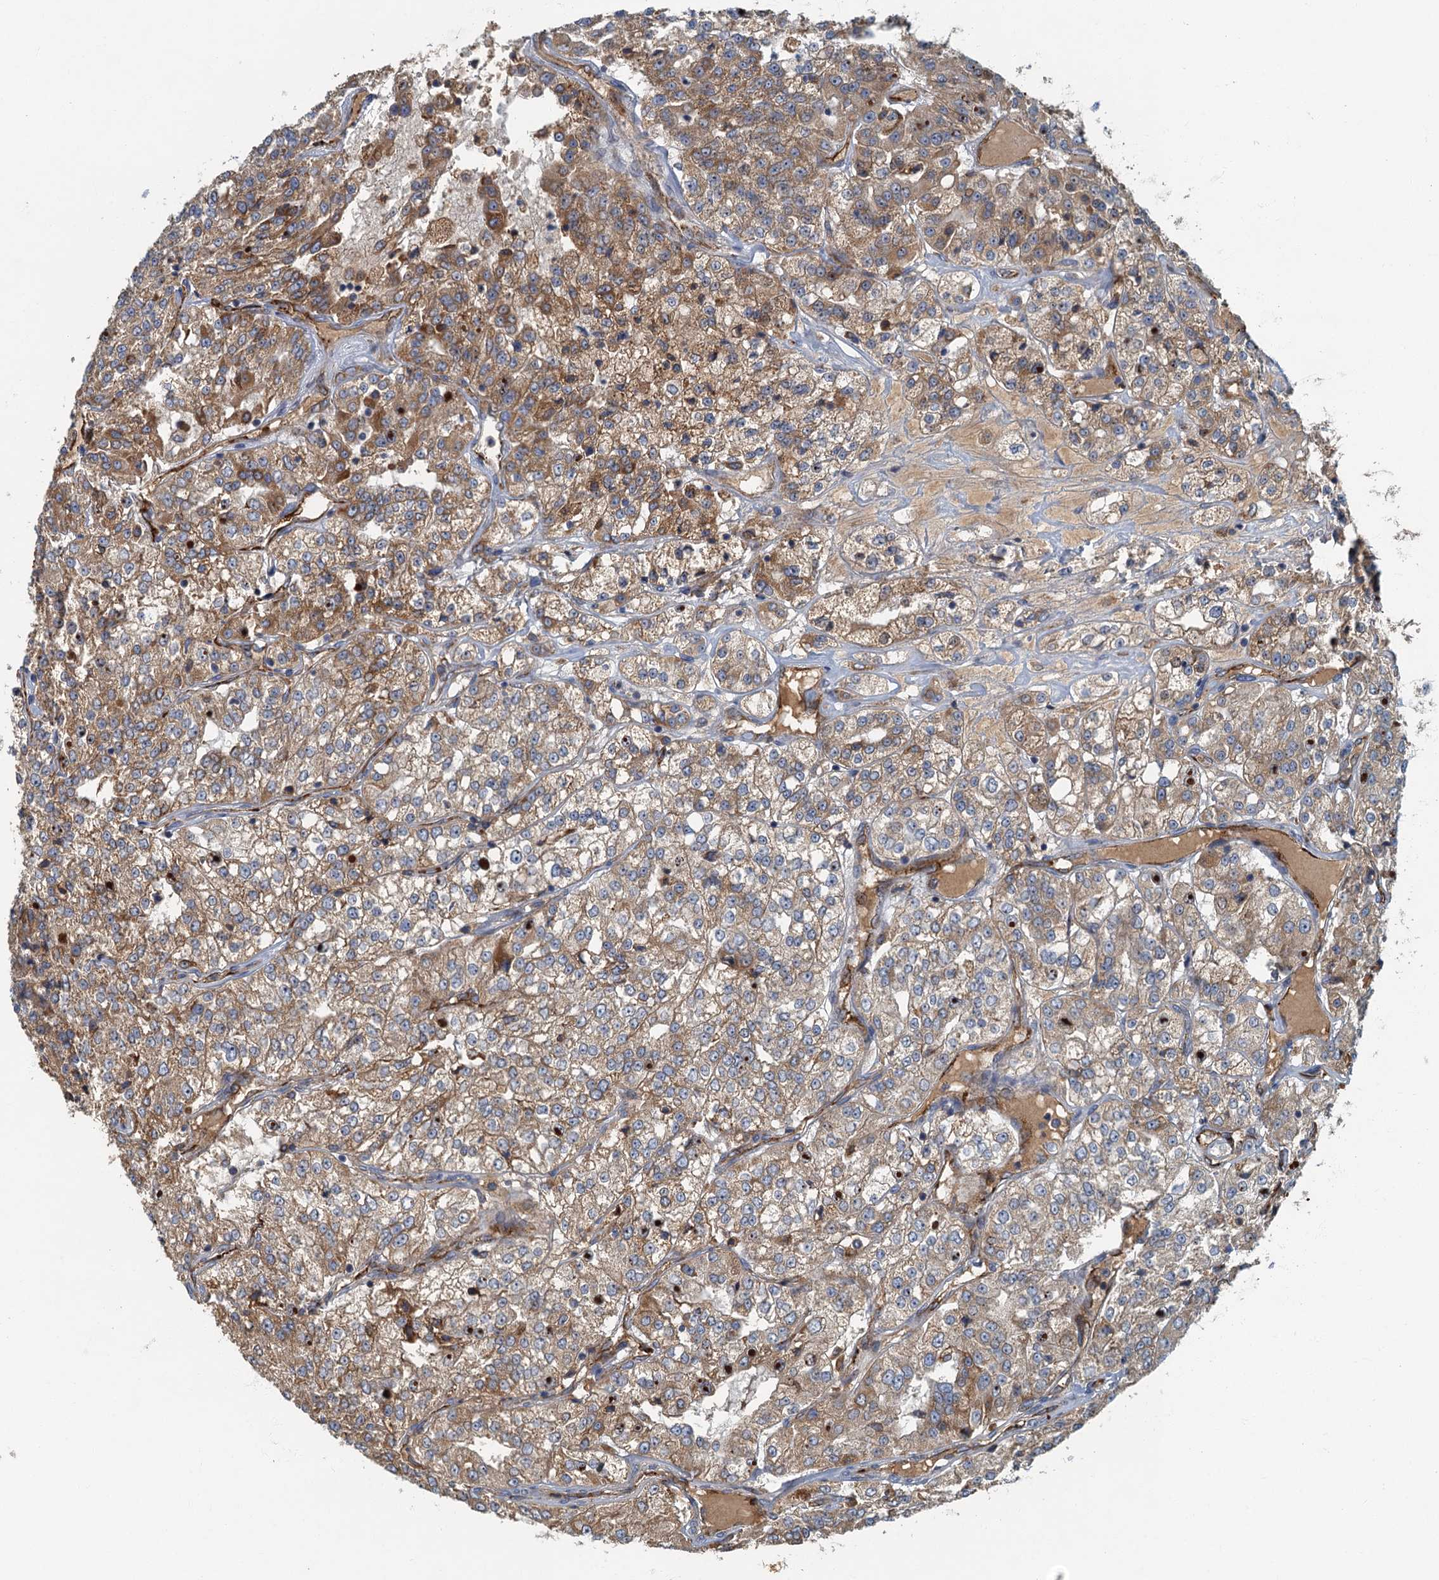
{"staining": {"intensity": "moderate", "quantity": ">75%", "location": "cytoplasmic/membranous"}, "tissue": "renal cancer", "cell_type": "Tumor cells", "image_type": "cancer", "snomed": [{"axis": "morphology", "description": "Adenocarcinoma, NOS"}, {"axis": "topography", "description": "Kidney"}], "caption": "Renal cancer stained with IHC exhibits moderate cytoplasmic/membranous positivity in about >75% of tumor cells.", "gene": "SPDYC", "patient": {"sex": "female", "age": 63}}